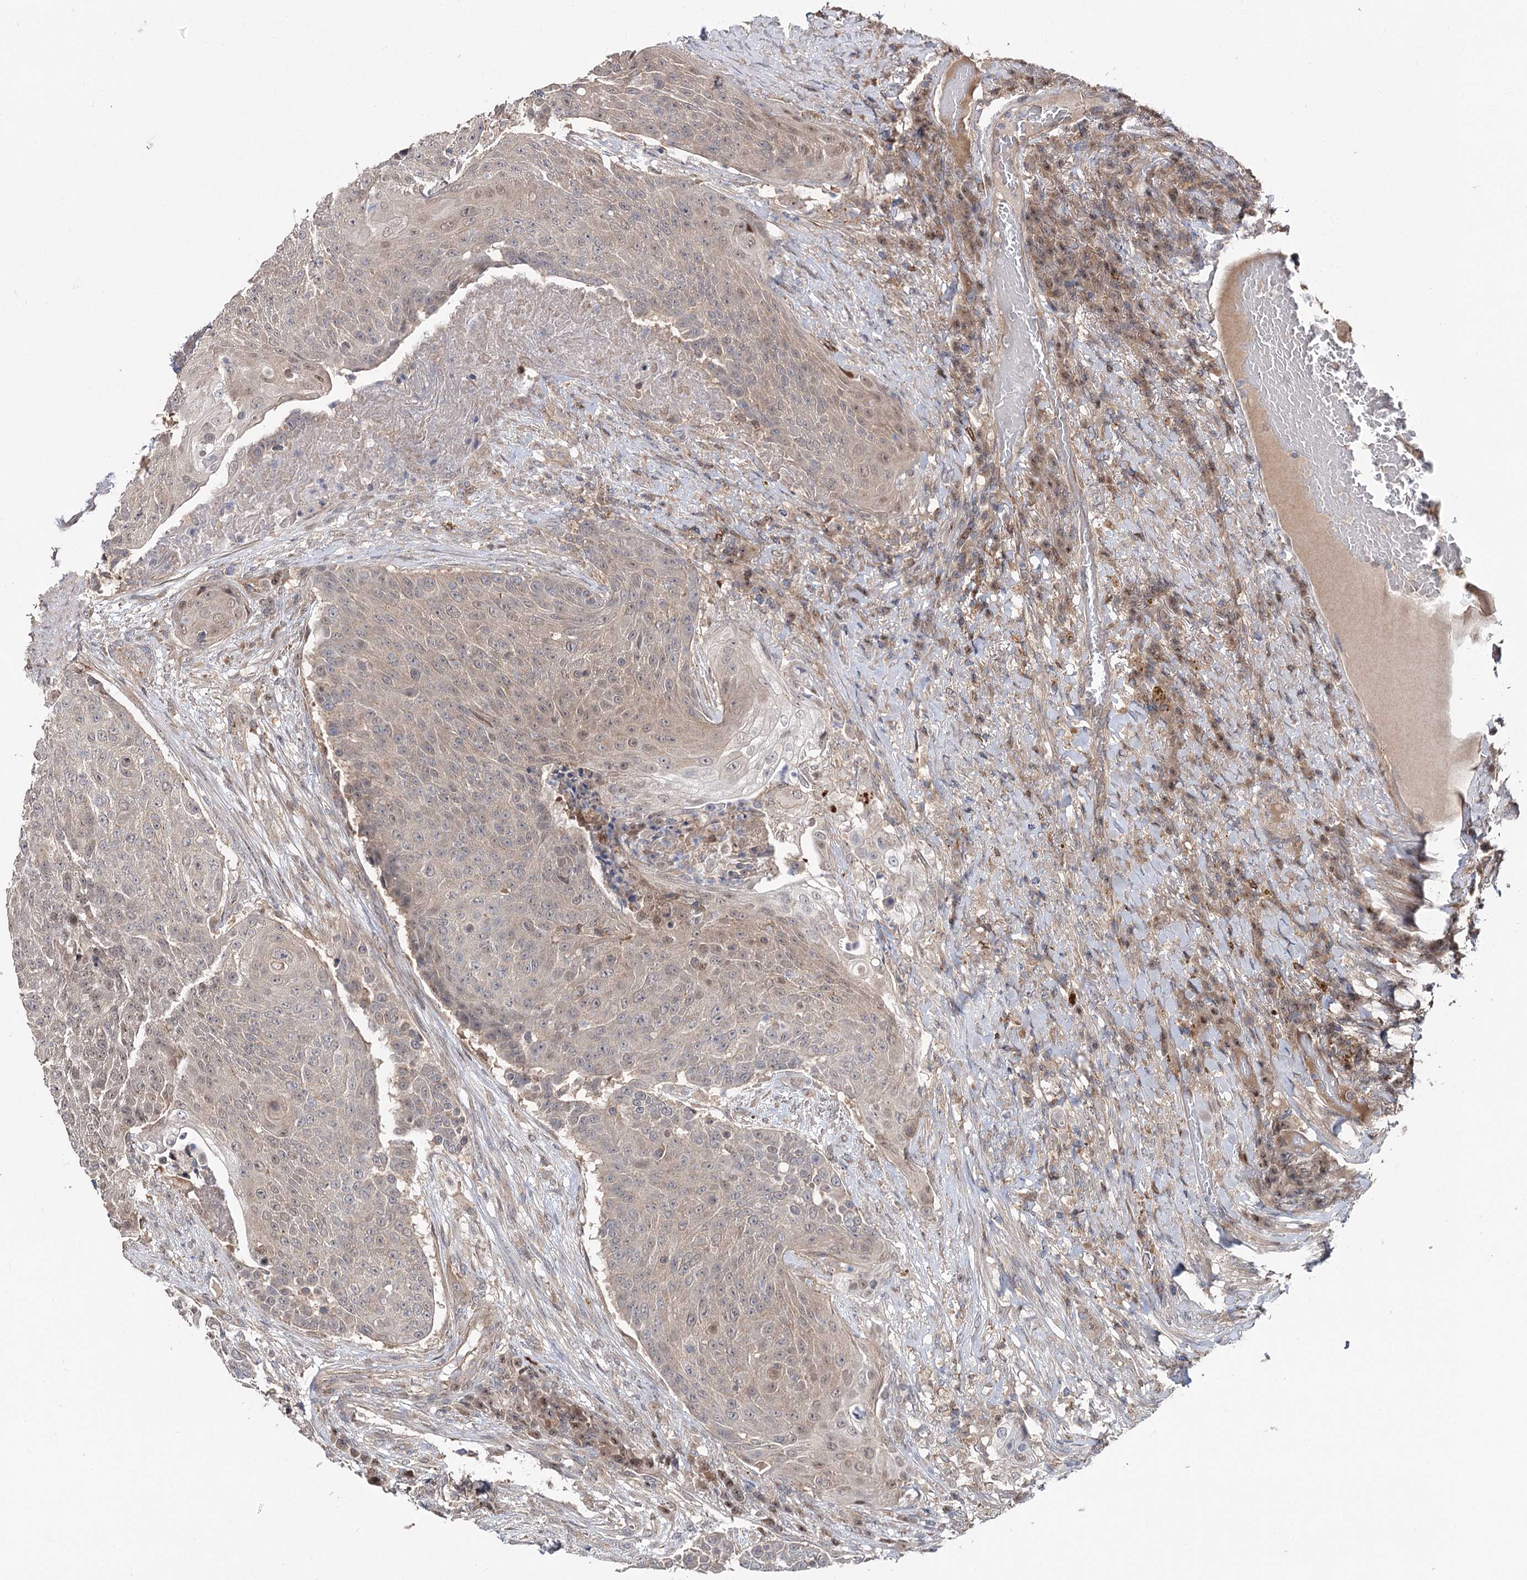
{"staining": {"intensity": "weak", "quantity": "<25%", "location": "nuclear"}, "tissue": "urothelial cancer", "cell_type": "Tumor cells", "image_type": "cancer", "snomed": [{"axis": "morphology", "description": "Urothelial carcinoma, High grade"}, {"axis": "topography", "description": "Urinary bladder"}], "caption": "Immunohistochemical staining of human urothelial cancer displays no significant staining in tumor cells.", "gene": "STX6", "patient": {"sex": "female", "age": 63}}